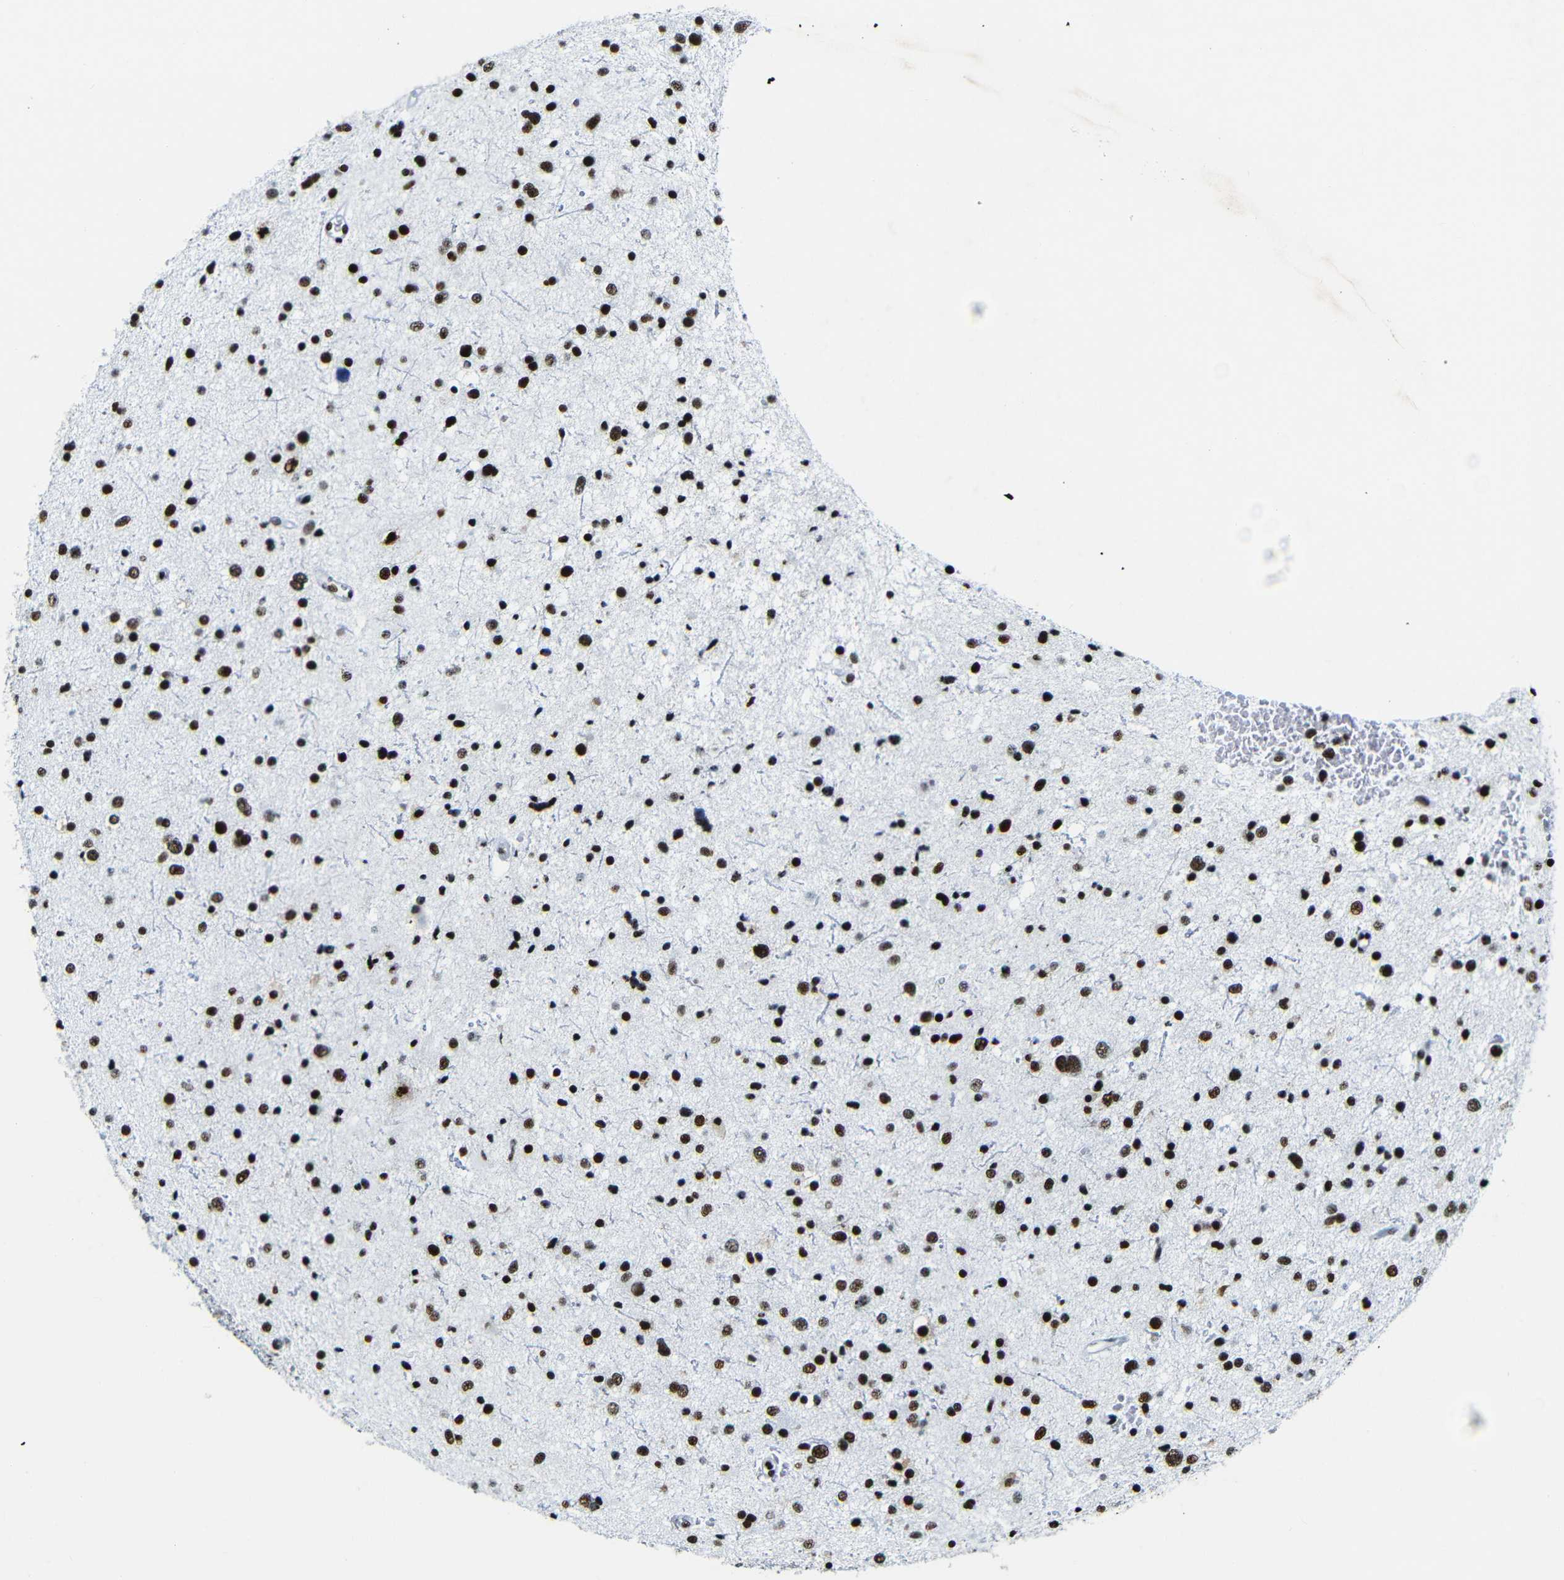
{"staining": {"intensity": "strong", "quantity": ">75%", "location": "nuclear"}, "tissue": "glioma", "cell_type": "Tumor cells", "image_type": "cancer", "snomed": [{"axis": "morphology", "description": "Glioma, malignant, Low grade"}, {"axis": "topography", "description": "Brain"}], "caption": "A brown stain shows strong nuclear positivity of a protein in glioma tumor cells.", "gene": "SRSF1", "patient": {"sex": "female", "age": 37}}